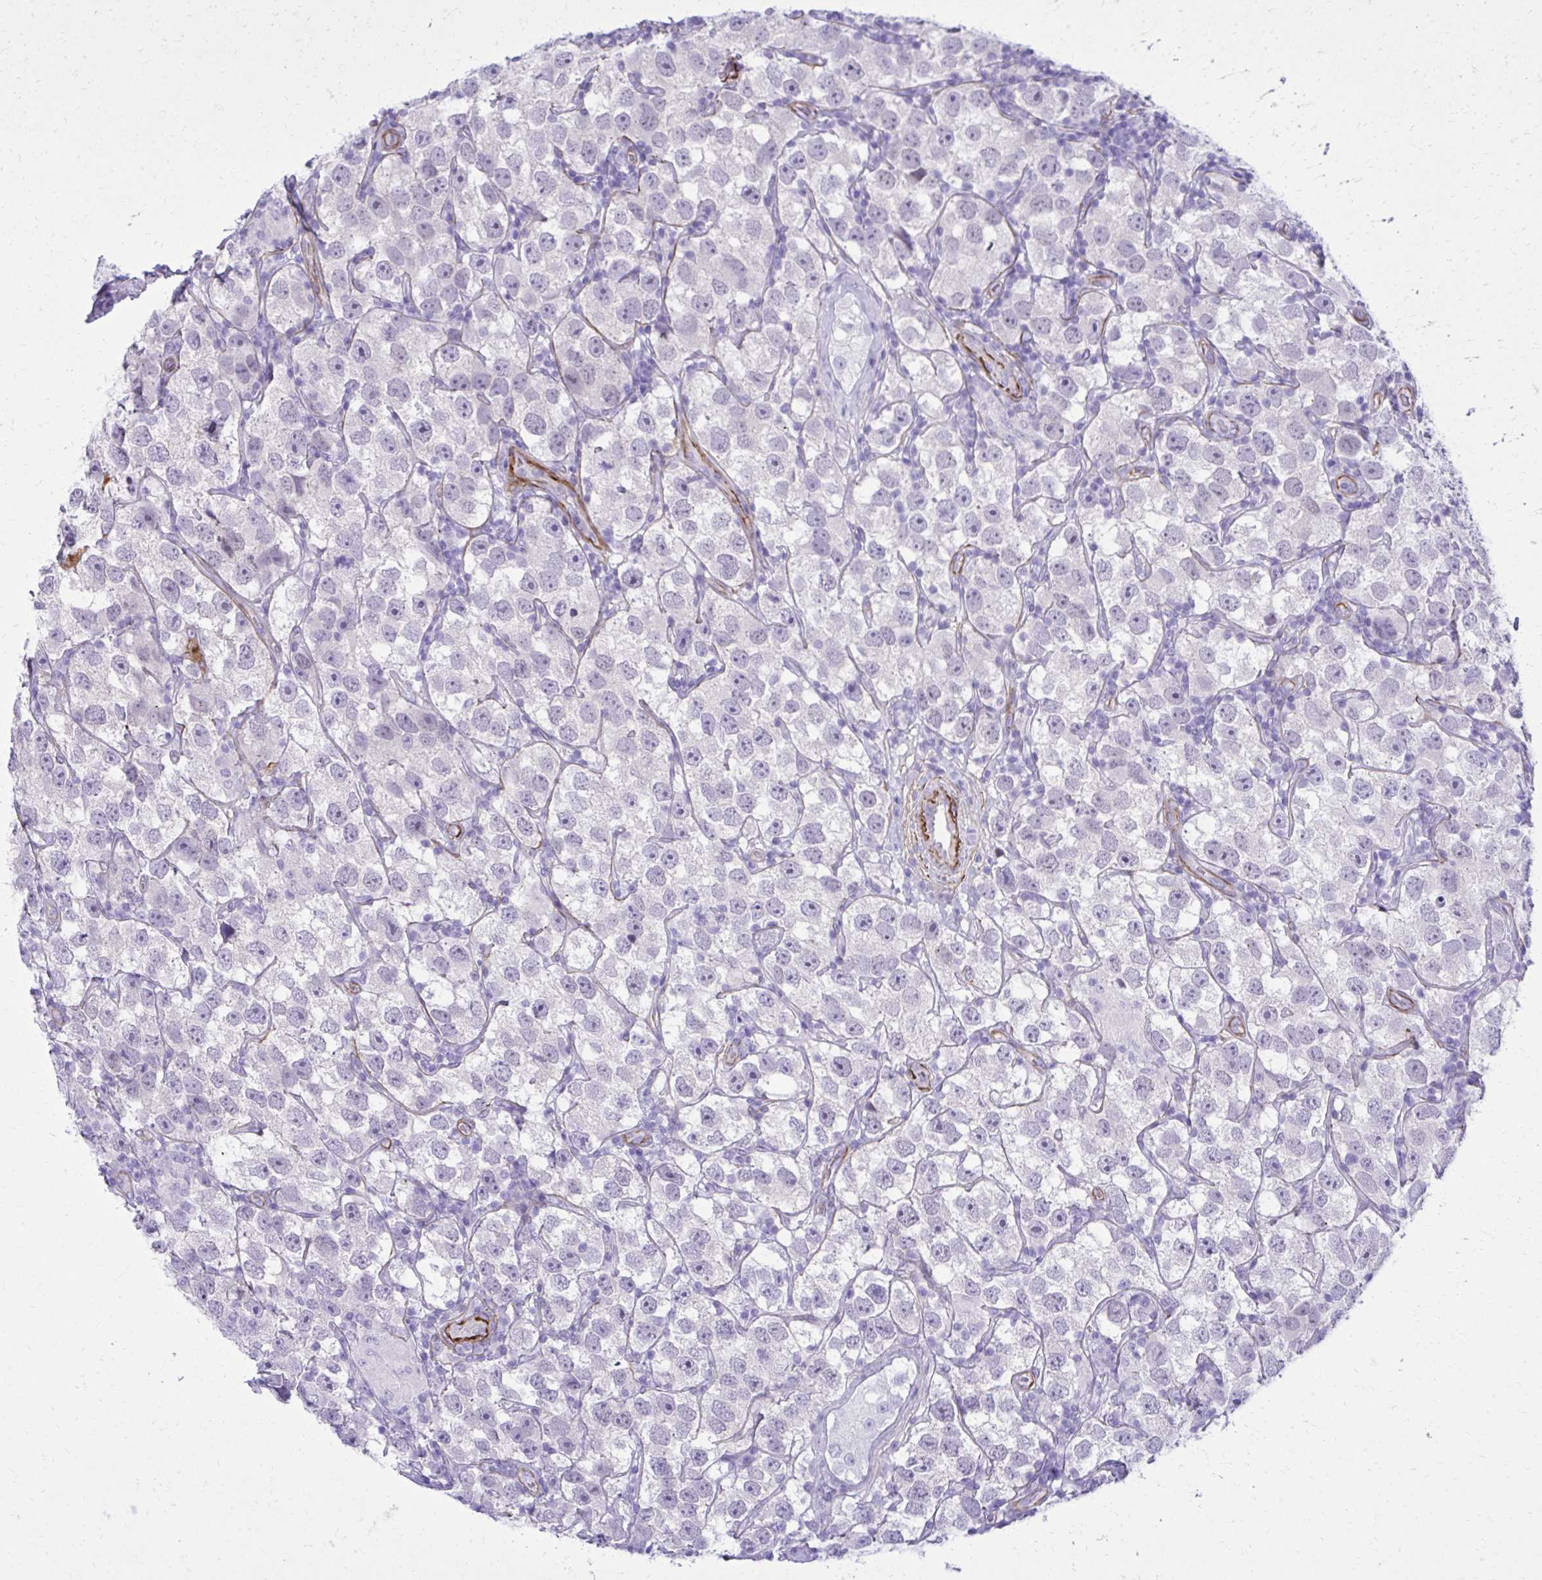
{"staining": {"intensity": "weak", "quantity": "<25%", "location": "nuclear"}, "tissue": "testis cancer", "cell_type": "Tumor cells", "image_type": "cancer", "snomed": [{"axis": "morphology", "description": "Seminoma, NOS"}, {"axis": "topography", "description": "Testis"}], "caption": "A high-resolution micrograph shows IHC staining of testis cancer (seminoma), which demonstrates no significant expression in tumor cells. Brightfield microscopy of immunohistochemistry stained with DAB (brown) and hematoxylin (blue), captured at high magnification.", "gene": "PITPNM3", "patient": {"sex": "male", "age": 26}}